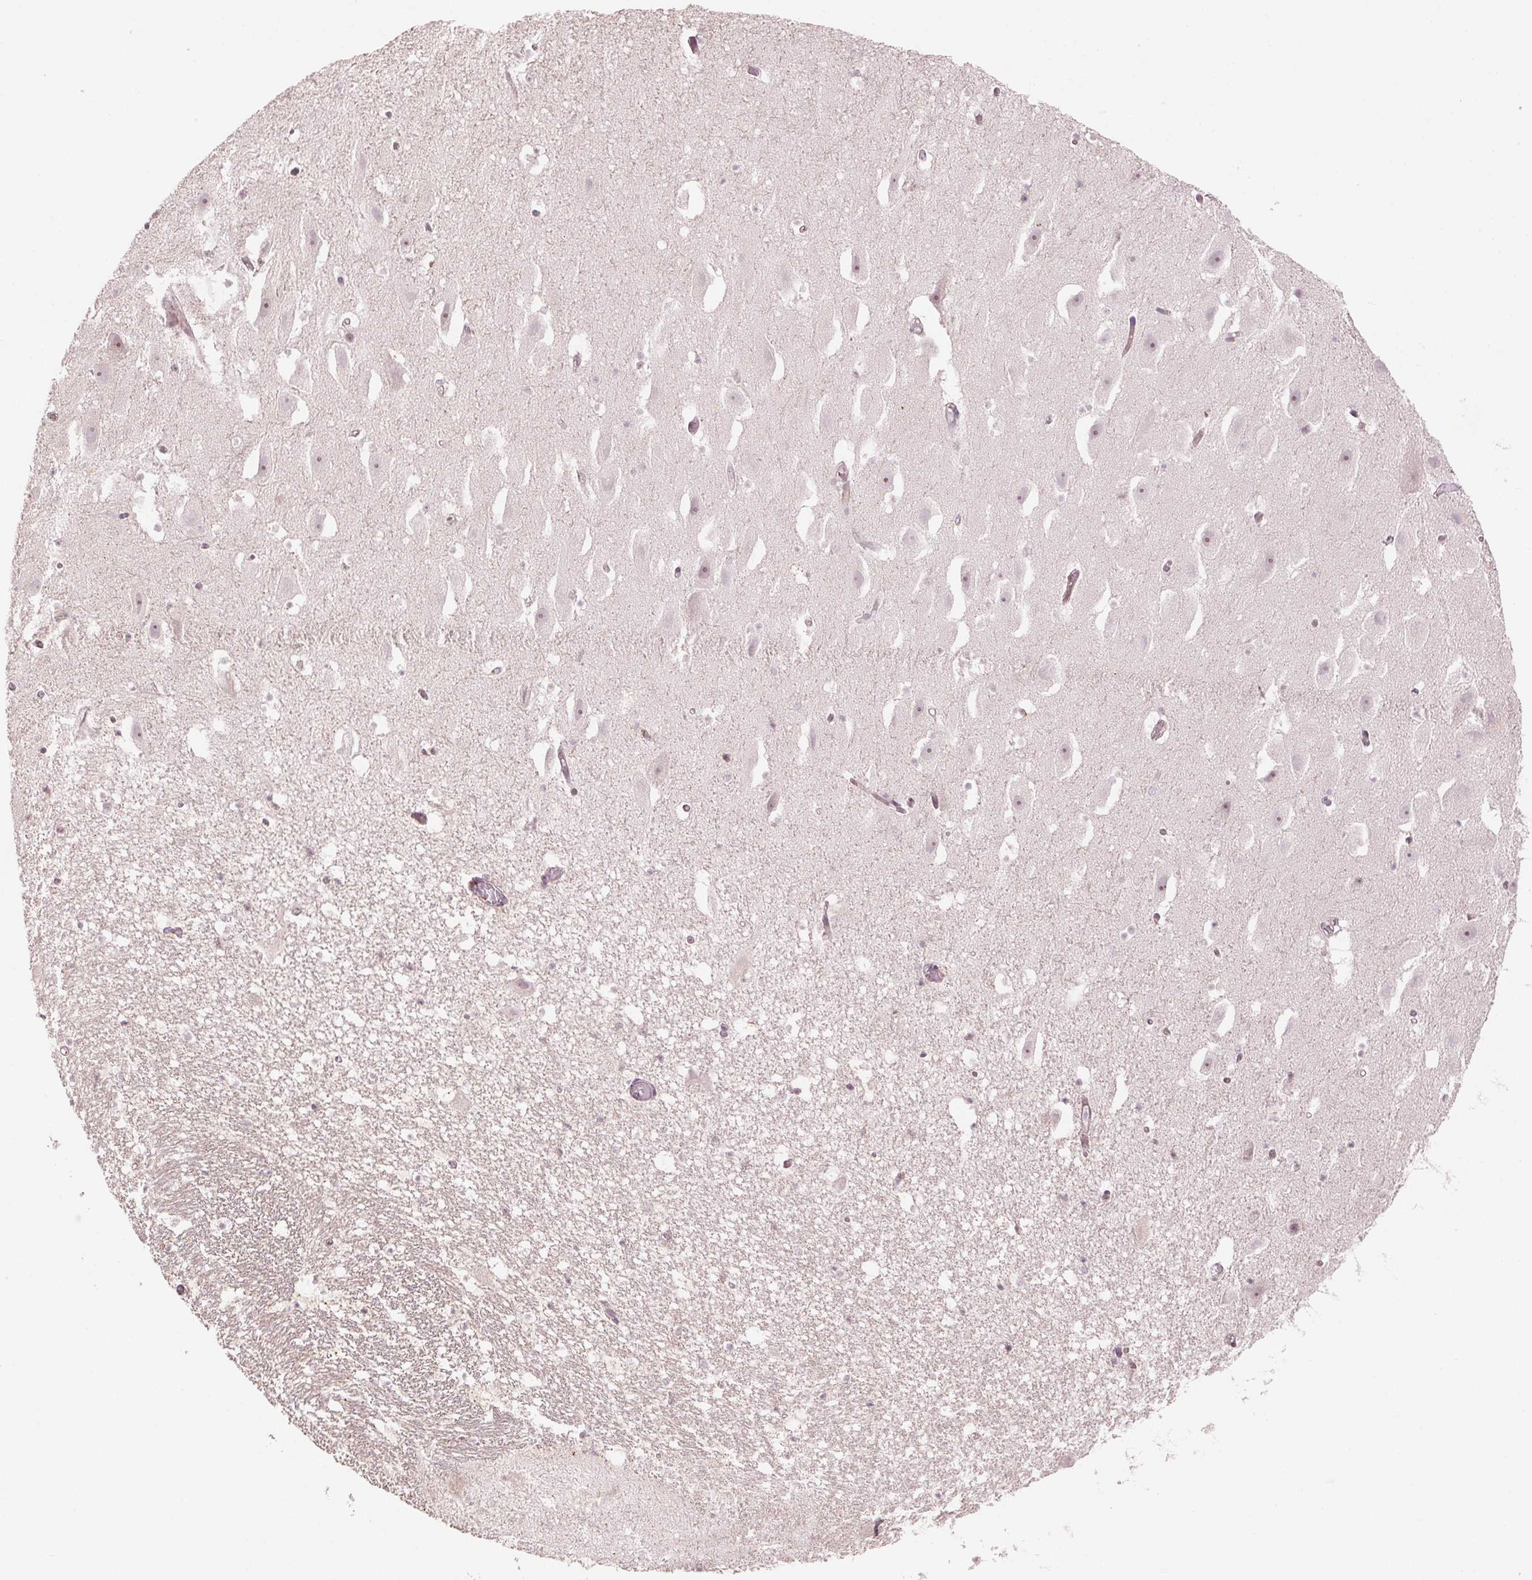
{"staining": {"intensity": "negative", "quantity": "none", "location": "none"}, "tissue": "hippocampus", "cell_type": "Glial cells", "image_type": "normal", "snomed": [{"axis": "morphology", "description": "Normal tissue, NOS"}, {"axis": "topography", "description": "Hippocampus"}], "caption": "Micrograph shows no protein expression in glial cells of normal hippocampus.", "gene": "TMED6", "patient": {"sex": "male", "age": 26}}